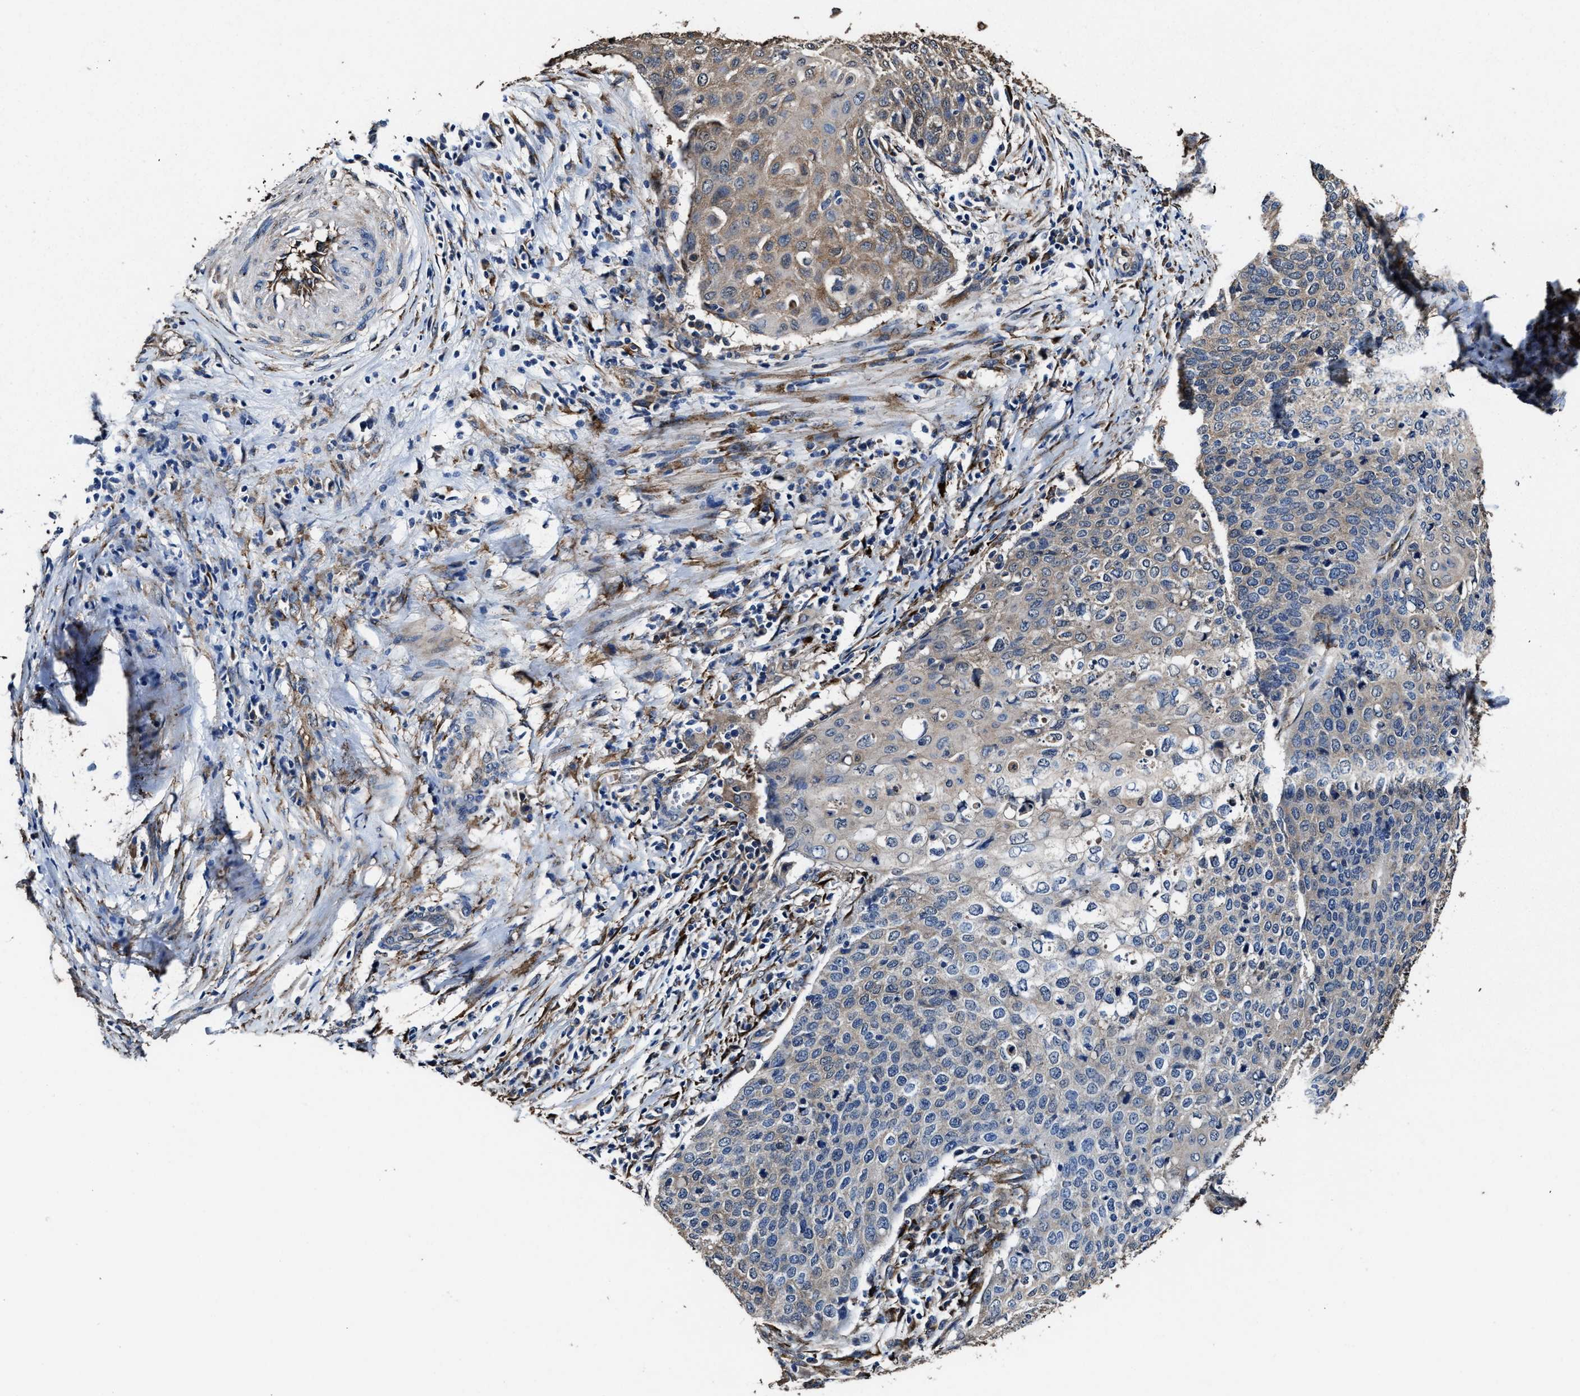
{"staining": {"intensity": "moderate", "quantity": "25%-75%", "location": "cytoplasmic/membranous"}, "tissue": "cervical cancer", "cell_type": "Tumor cells", "image_type": "cancer", "snomed": [{"axis": "morphology", "description": "Squamous cell carcinoma, NOS"}, {"axis": "topography", "description": "Cervix"}], "caption": "Protein analysis of cervical cancer tissue exhibits moderate cytoplasmic/membranous expression in approximately 25%-75% of tumor cells. The staining was performed using DAB (3,3'-diaminobenzidine) to visualize the protein expression in brown, while the nuclei were stained in blue with hematoxylin (Magnification: 20x).", "gene": "IDNK", "patient": {"sex": "female", "age": 39}}